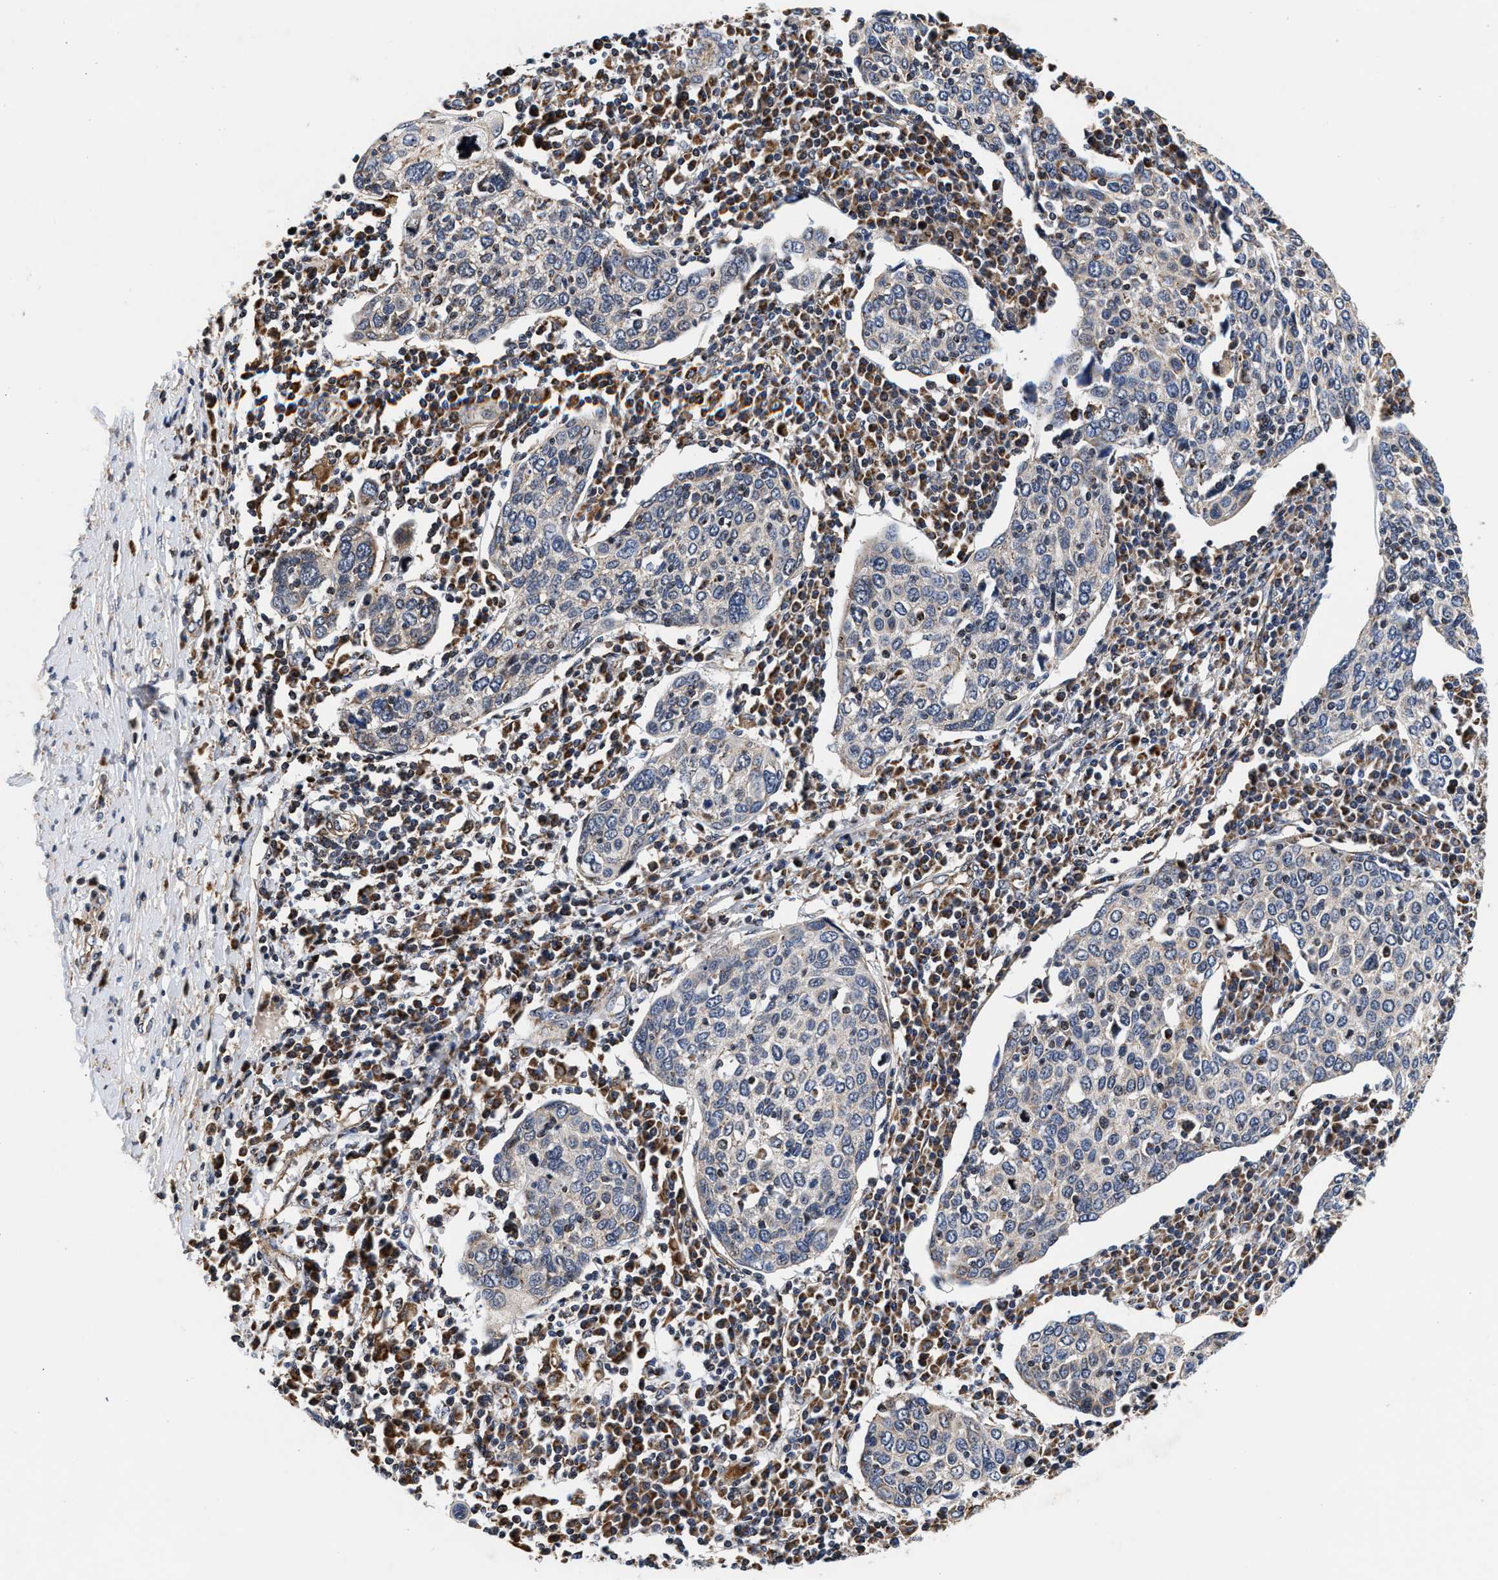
{"staining": {"intensity": "negative", "quantity": "none", "location": "none"}, "tissue": "cervical cancer", "cell_type": "Tumor cells", "image_type": "cancer", "snomed": [{"axis": "morphology", "description": "Squamous cell carcinoma, NOS"}, {"axis": "topography", "description": "Cervix"}], "caption": "Tumor cells show no significant protein expression in cervical cancer (squamous cell carcinoma).", "gene": "SGK1", "patient": {"sex": "female", "age": 40}}